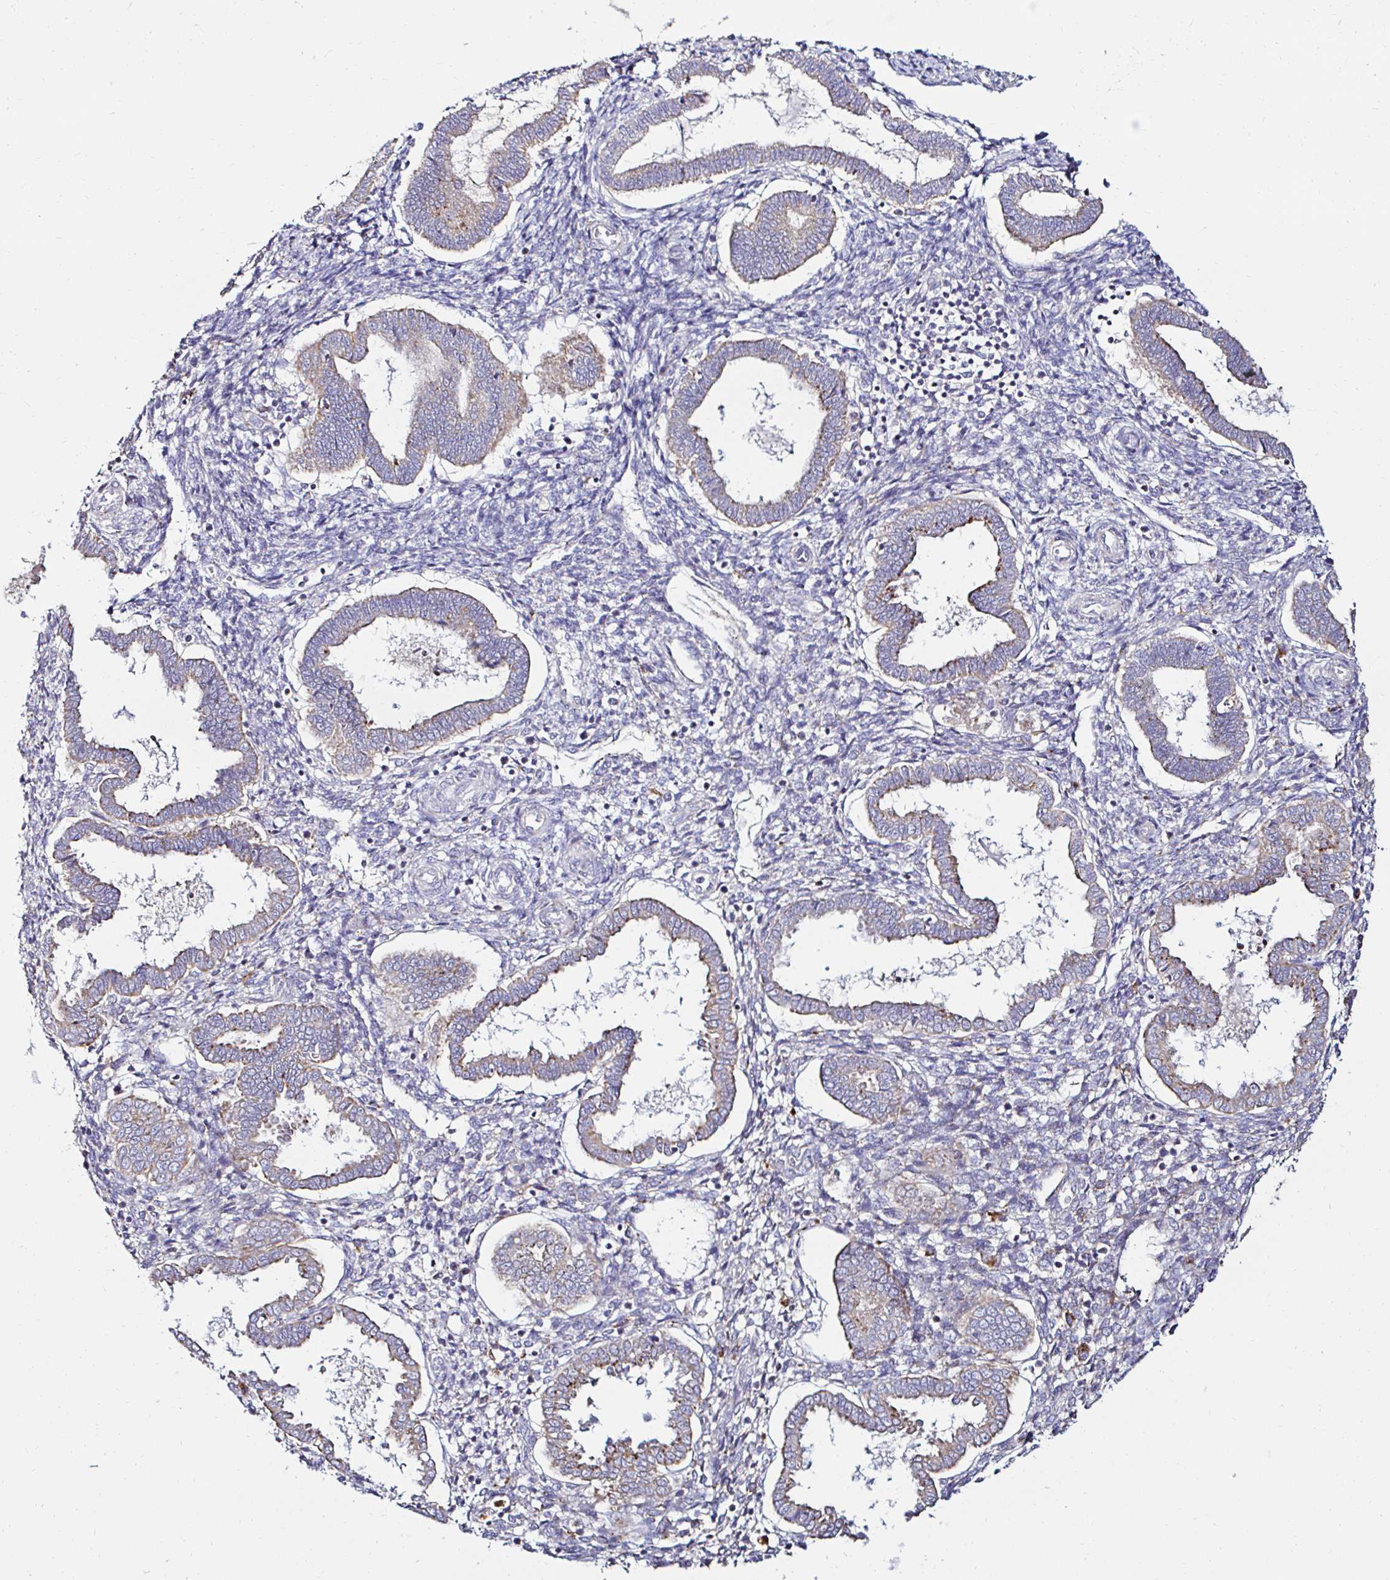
{"staining": {"intensity": "moderate", "quantity": "<25%", "location": "cytoplasmic/membranous"}, "tissue": "endometrium", "cell_type": "Cells in endometrial stroma", "image_type": "normal", "snomed": [{"axis": "morphology", "description": "Normal tissue, NOS"}, {"axis": "topography", "description": "Endometrium"}], "caption": "Endometrium stained with a brown dye reveals moderate cytoplasmic/membranous positive positivity in approximately <25% of cells in endometrial stroma.", "gene": "GALNS", "patient": {"sex": "female", "age": 24}}